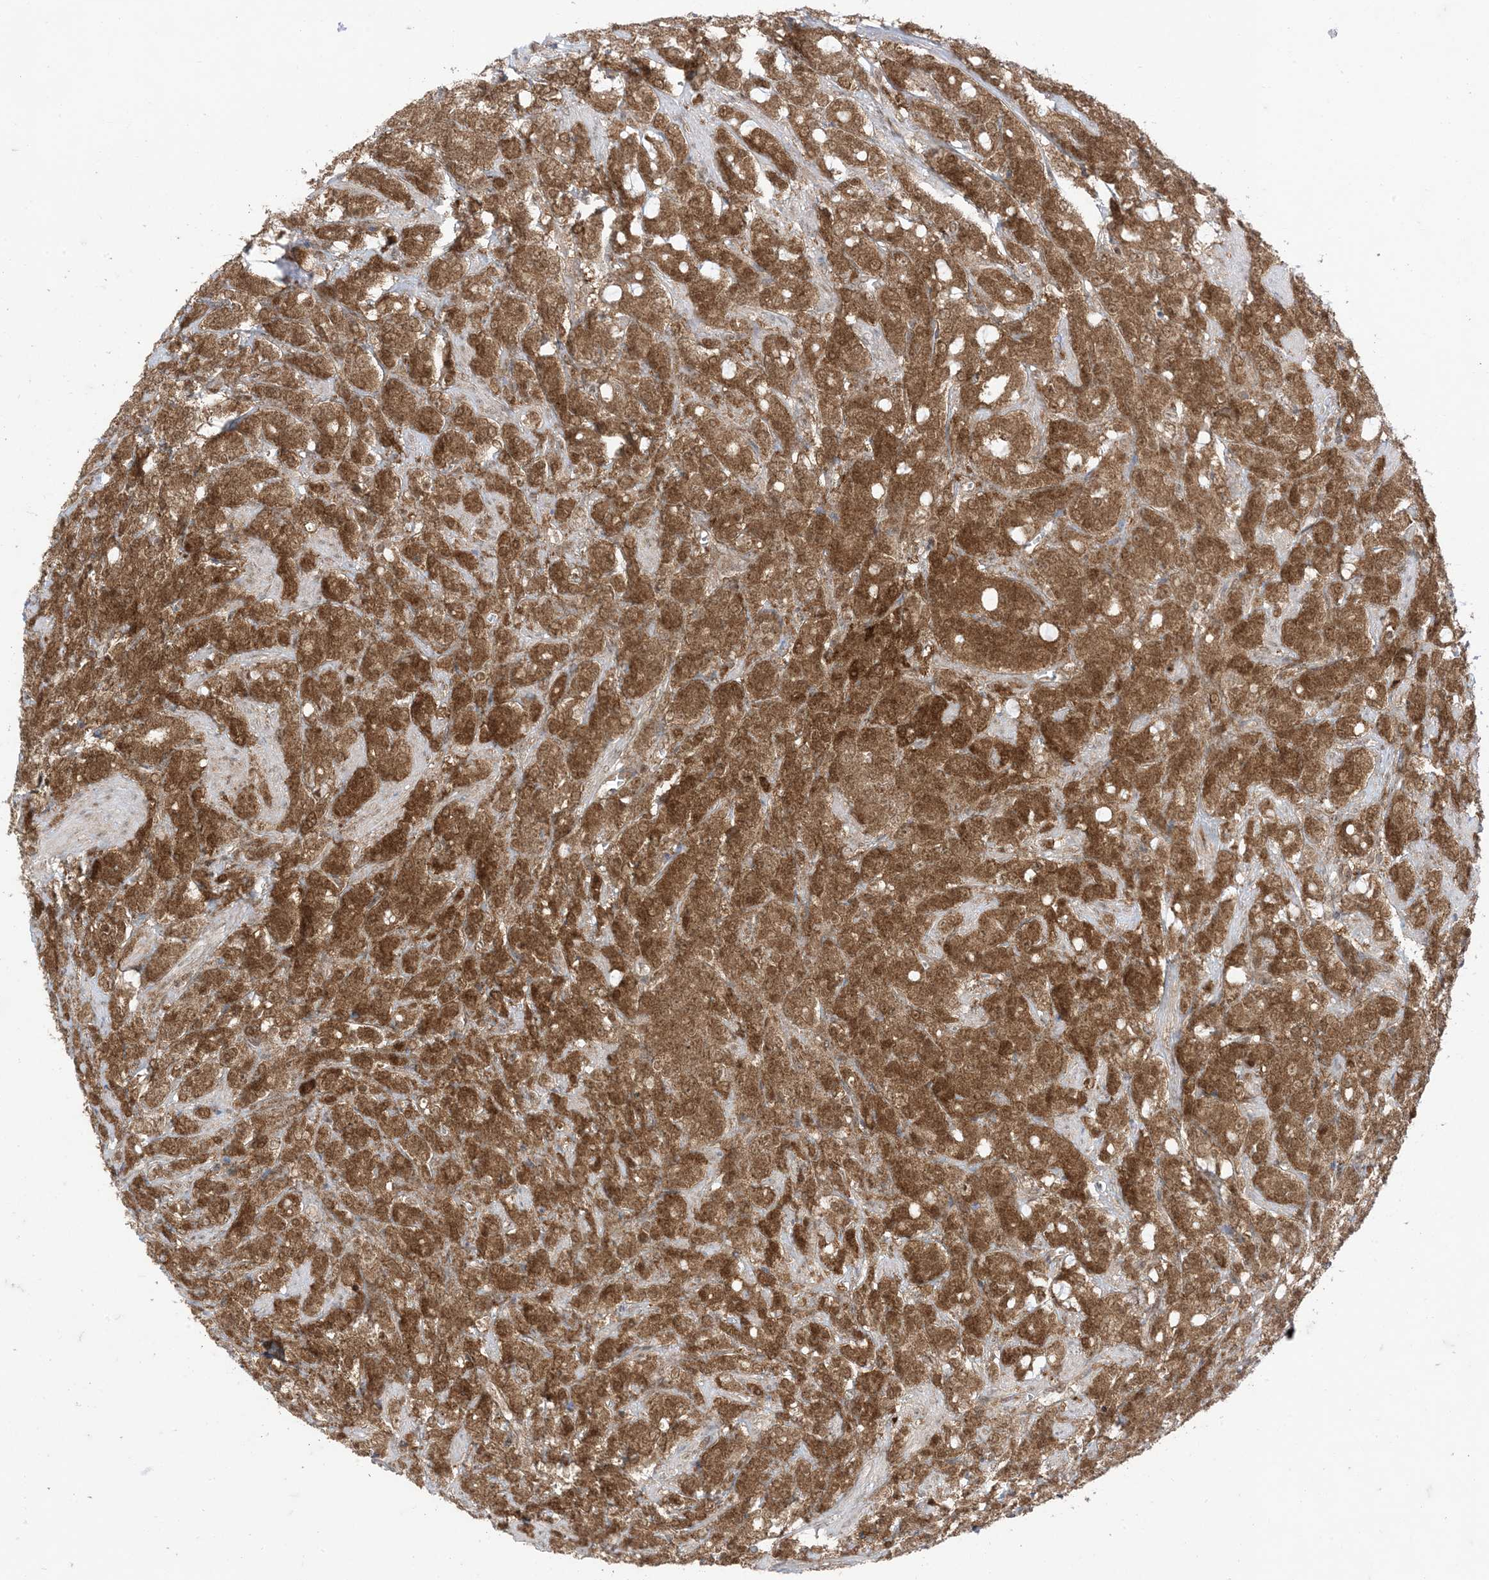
{"staining": {"intensity": "strong", "quantity": ">75%", "location": "cytoplasmic/membranous,nuclear"}, "tissue": "prostate cancer", "cell_type": "Tumor cells", "image_type": "cancer", "snomed": [{"axis": "morphology", "description": "Adenocarcinoma, High grade"}, {"axis": "topography", "description": "Prostate"}], "caption": "Adenocarcinoma (high-grade) (prostate) stained for a protein (brown) shows strong cytoplasmic/membranous and nuclear positive expression in approximately >75% of tumor cells.", "gene": "PTPA", "patient": {"sex": "male", "age": 62}}